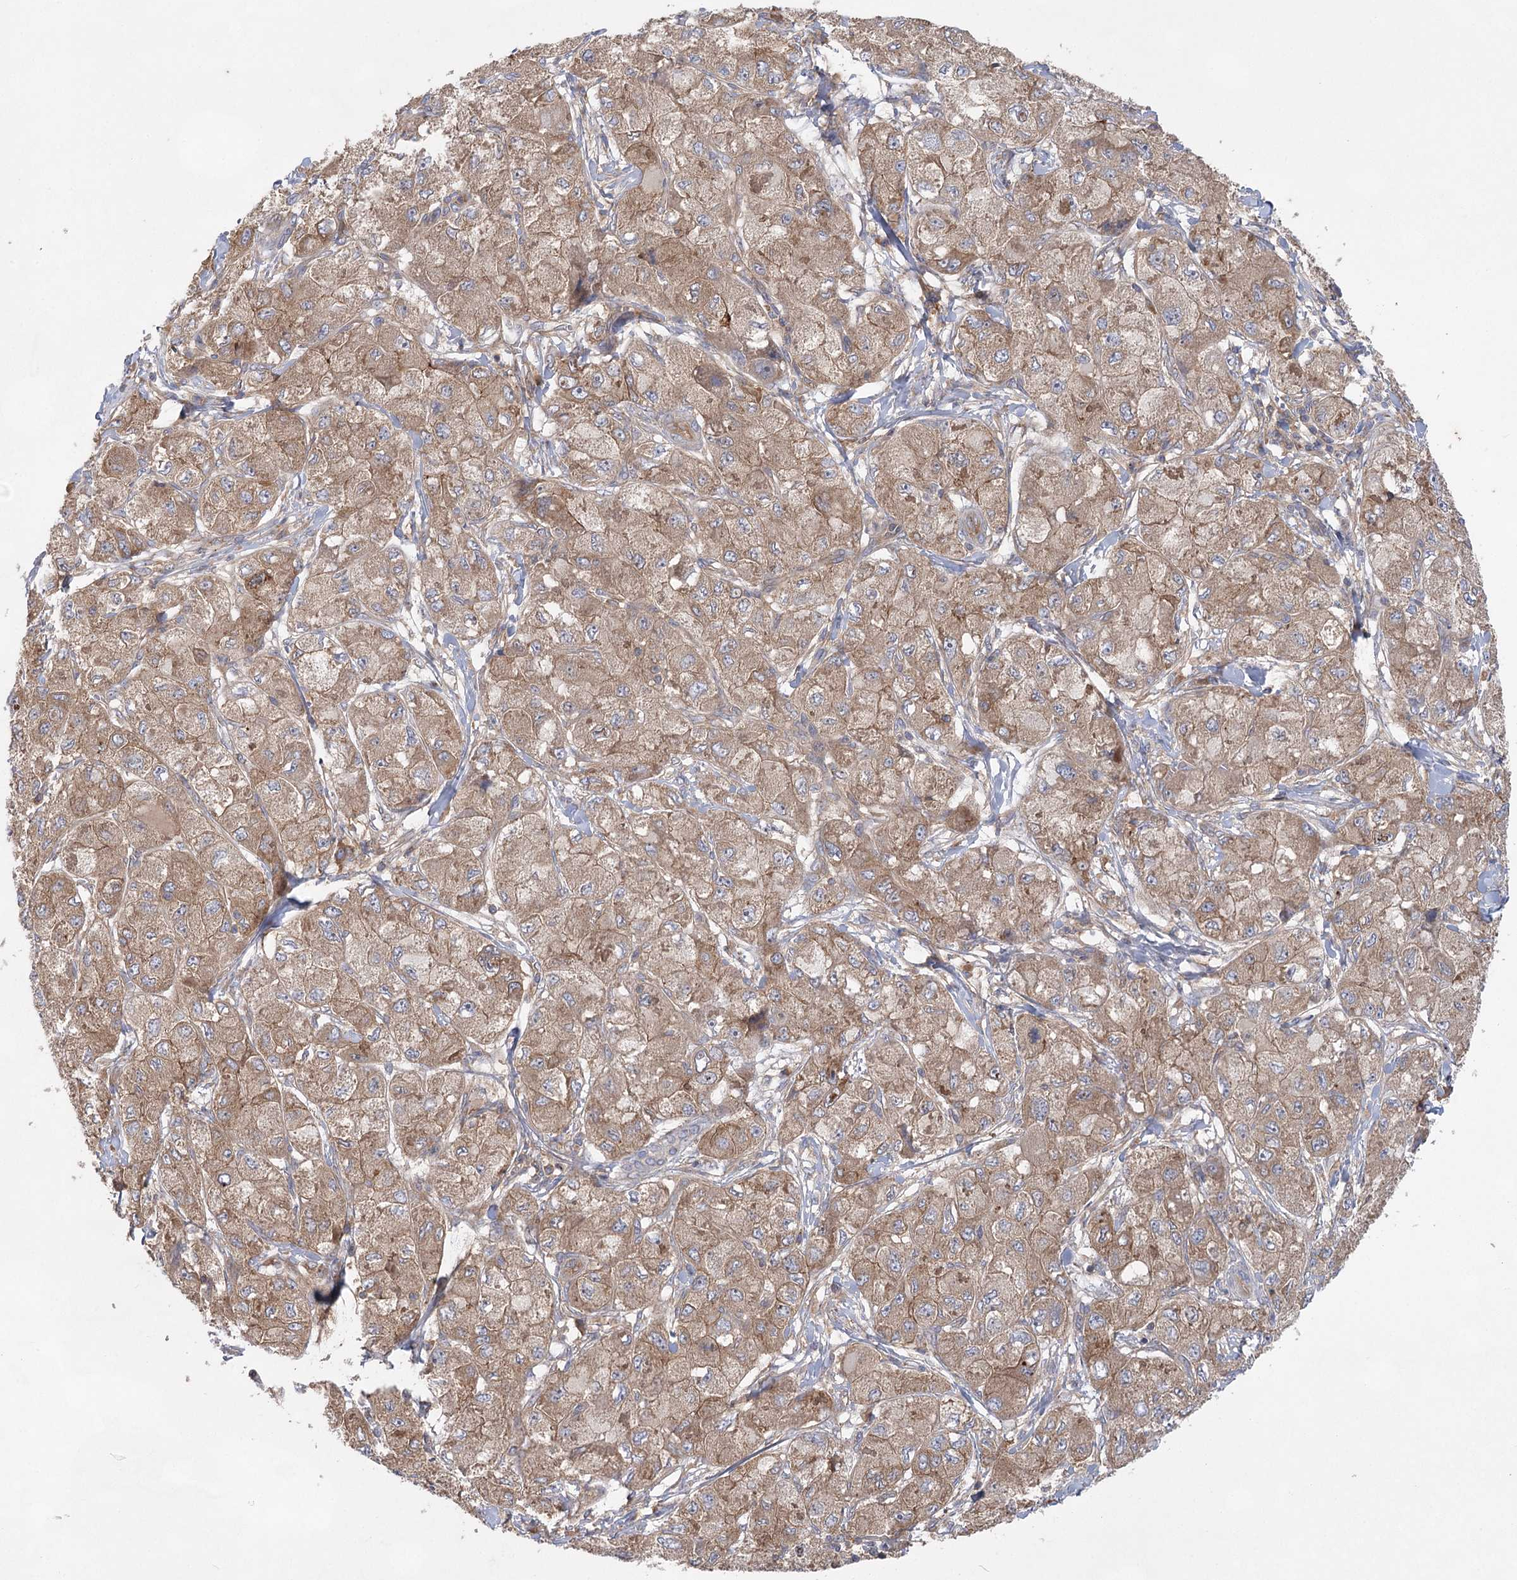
{"staining": {"intensity": "moderate", "quantity": ">75%", "location": "cytoplasmic/membranous"}, "tissue": "liver cancer", "cell_type": "Tumor cells", "image_type": "cancer", "snomed": [{"axis": "morphology", "description": "Carcinoma, Hepatocellular, NOS"}, {"axis": "topography", "description": "Liver"}], "caption": "A brown stain highlights moderate cytoplasmic/membranous staining of a protein in human liver hepatocellular carcinoma tumor cells.", "gene": "EIF3A", "patient": {"sex": "male", "age": 80}}